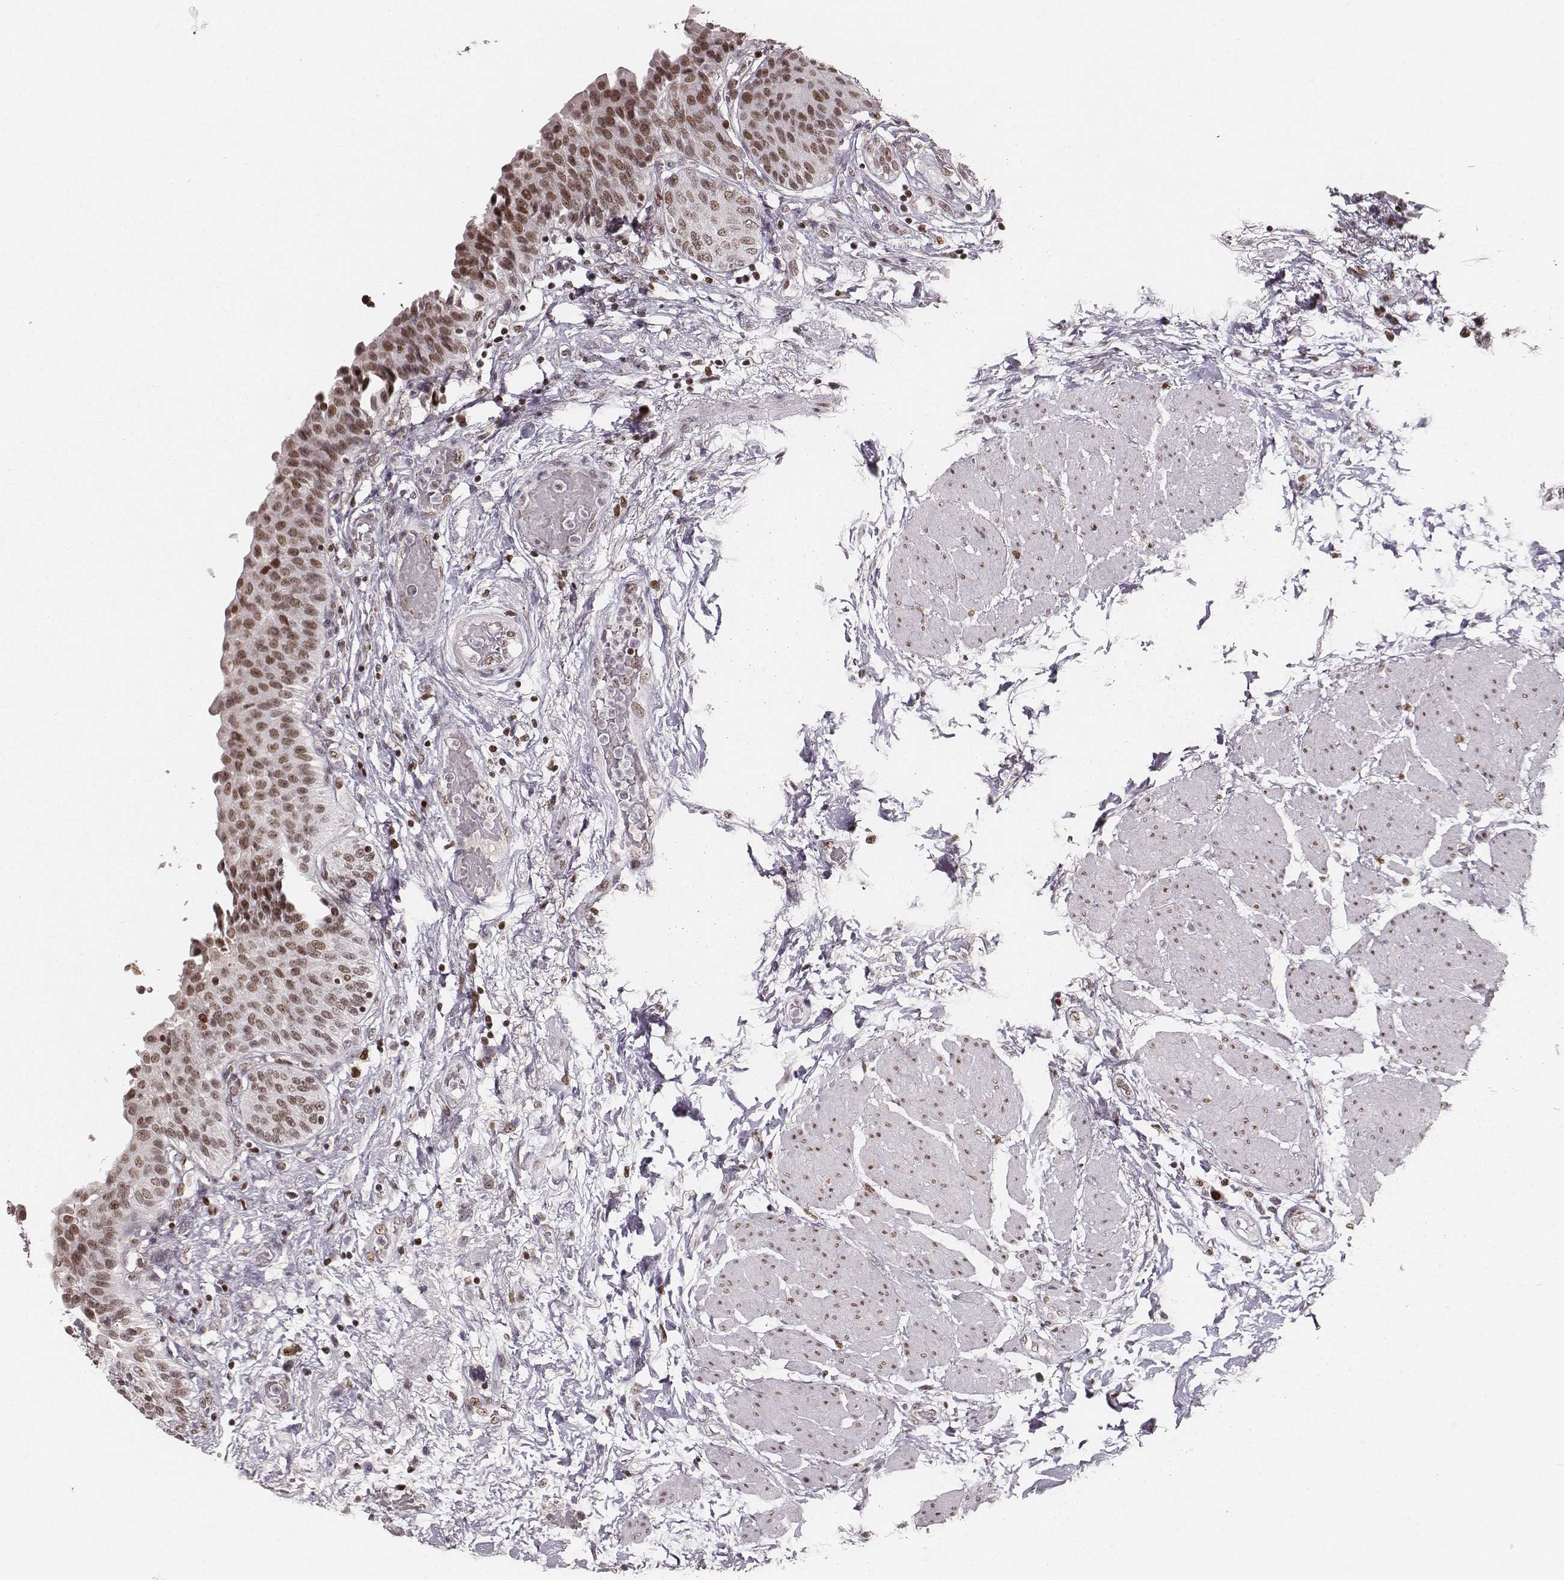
{"staining": {"intensity": "moderate", "quantity": ">75%", "location": "nuclear"}, "tissue": "urinary bladder", "cell_type": "Urothelial cells", "image_type": "normal", "snomed": [{"axis": "morphology", "description": "Normal tissue, NOS"}, {"axis": "morphology", "description": "Metaplasia, NOS"}, {"axis": "topography", "description": "Urinary bladder"}], "caption": "Immunohistochemistry (IHC) image of benign urinary bladder: urinary bladder stained using IHC reveals medium levels of moderate protein expression localized specifically in the nuclear of urothelial cells, appearing as a nuclear brown color.", "gene": "PARP1", "patient": {"sex": "male", "age": 68}}